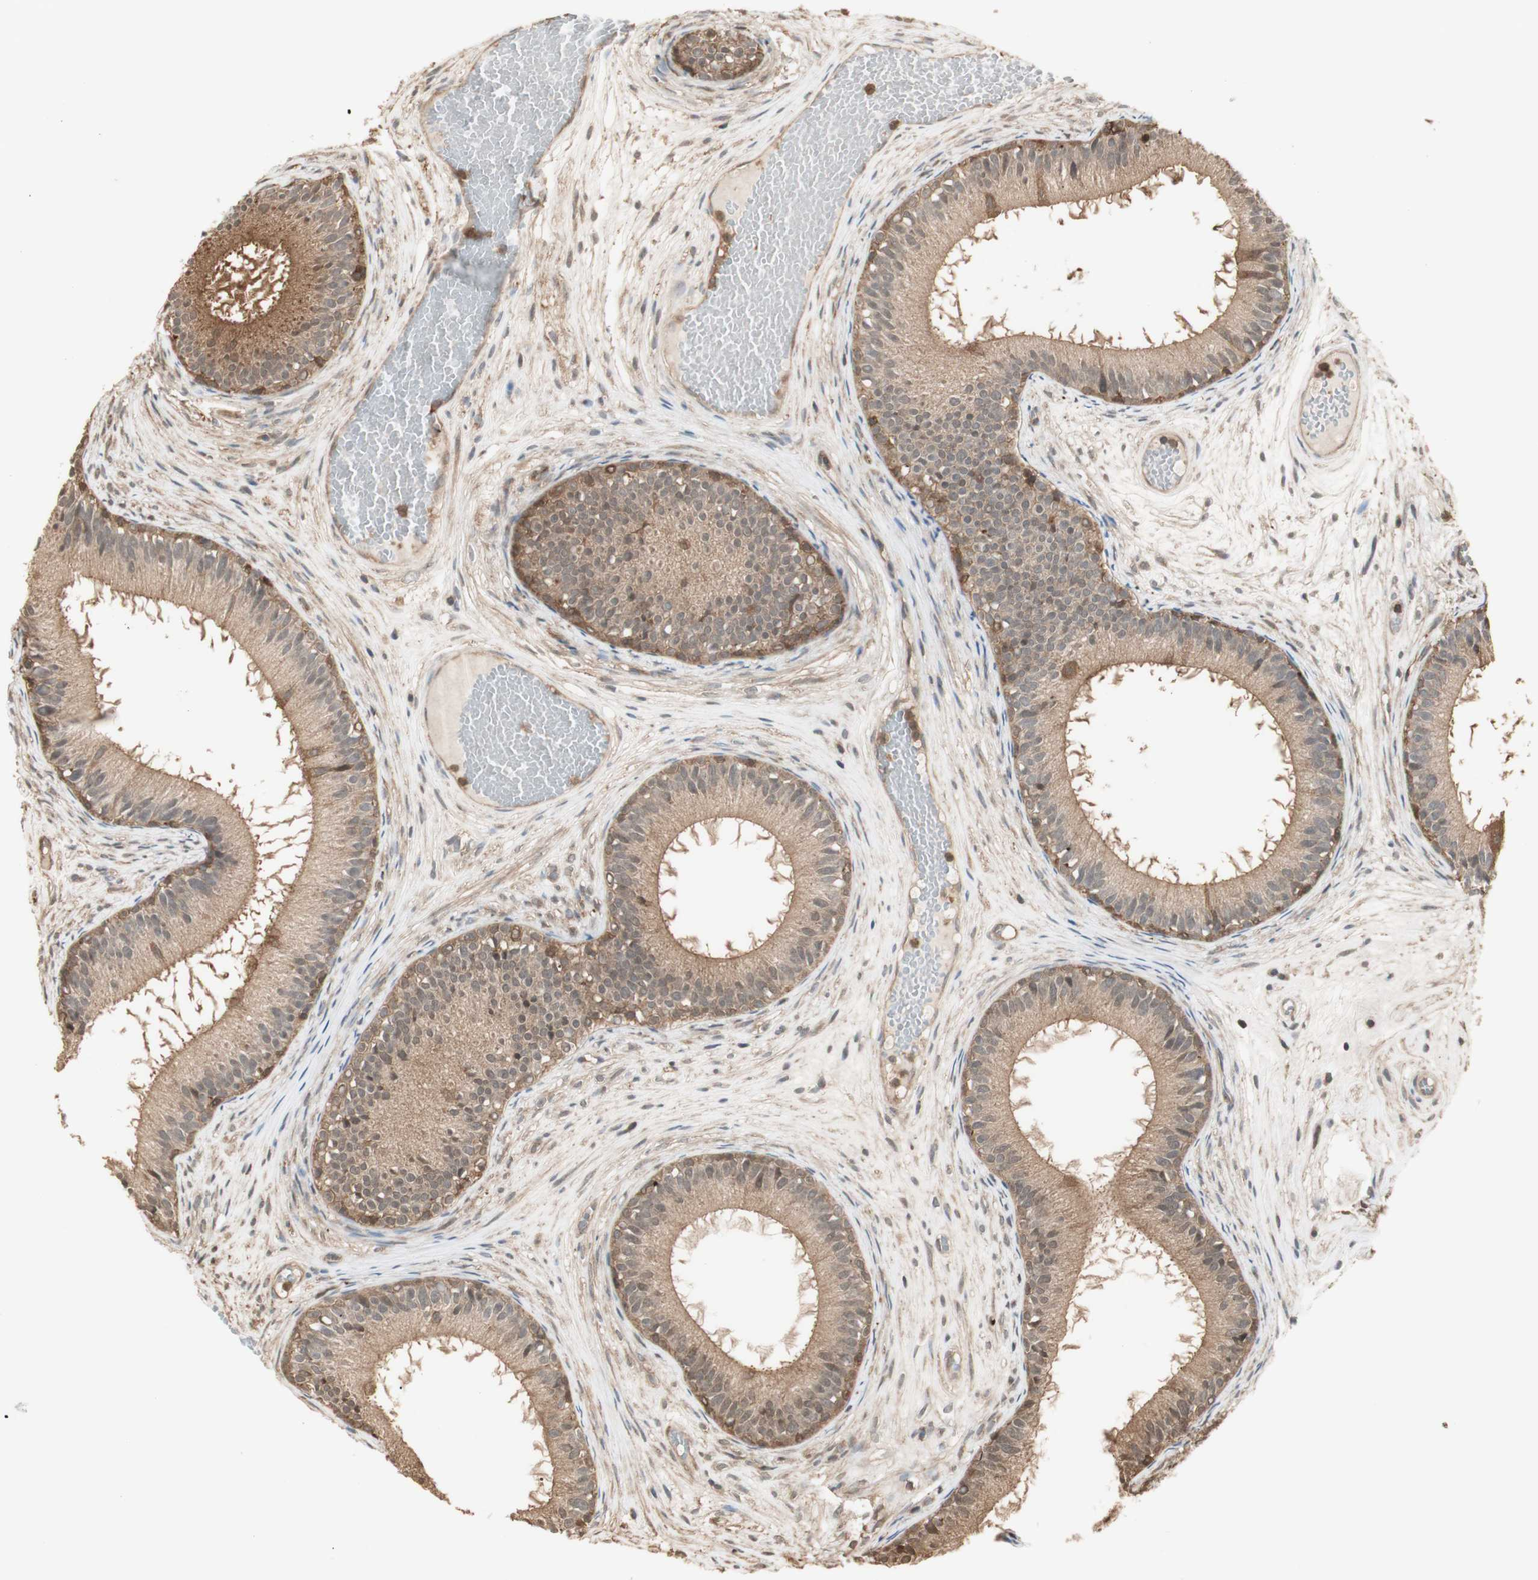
{"staining": {"intensity": "strong", "quantity": ">75%", "location": "cytoplasmic/membranous"}, "tissue": "epididymis", "cell_type": "Glandular cells", "image_type": "normal", "snomed": [{"axis": "morphology", "description": "Normal tissue, NOS"}, {"axis": "morphology", "description": "Atrophy, NOS"}, {"axis": "topography", "description": "Testis"}, {"axis": "topography", "description": "Epididymis"}], "caption": "This image demonstrates benign epididymis stained with immunohistochemistry (IHC) to label a protein in brown. The cytoplasmic/membranous of glandular cells show strong positivity for the protein. Nuclei are counter-stained blue.", "gene": "YWHAB", "patient": {"sex": "male", "age": 18}}